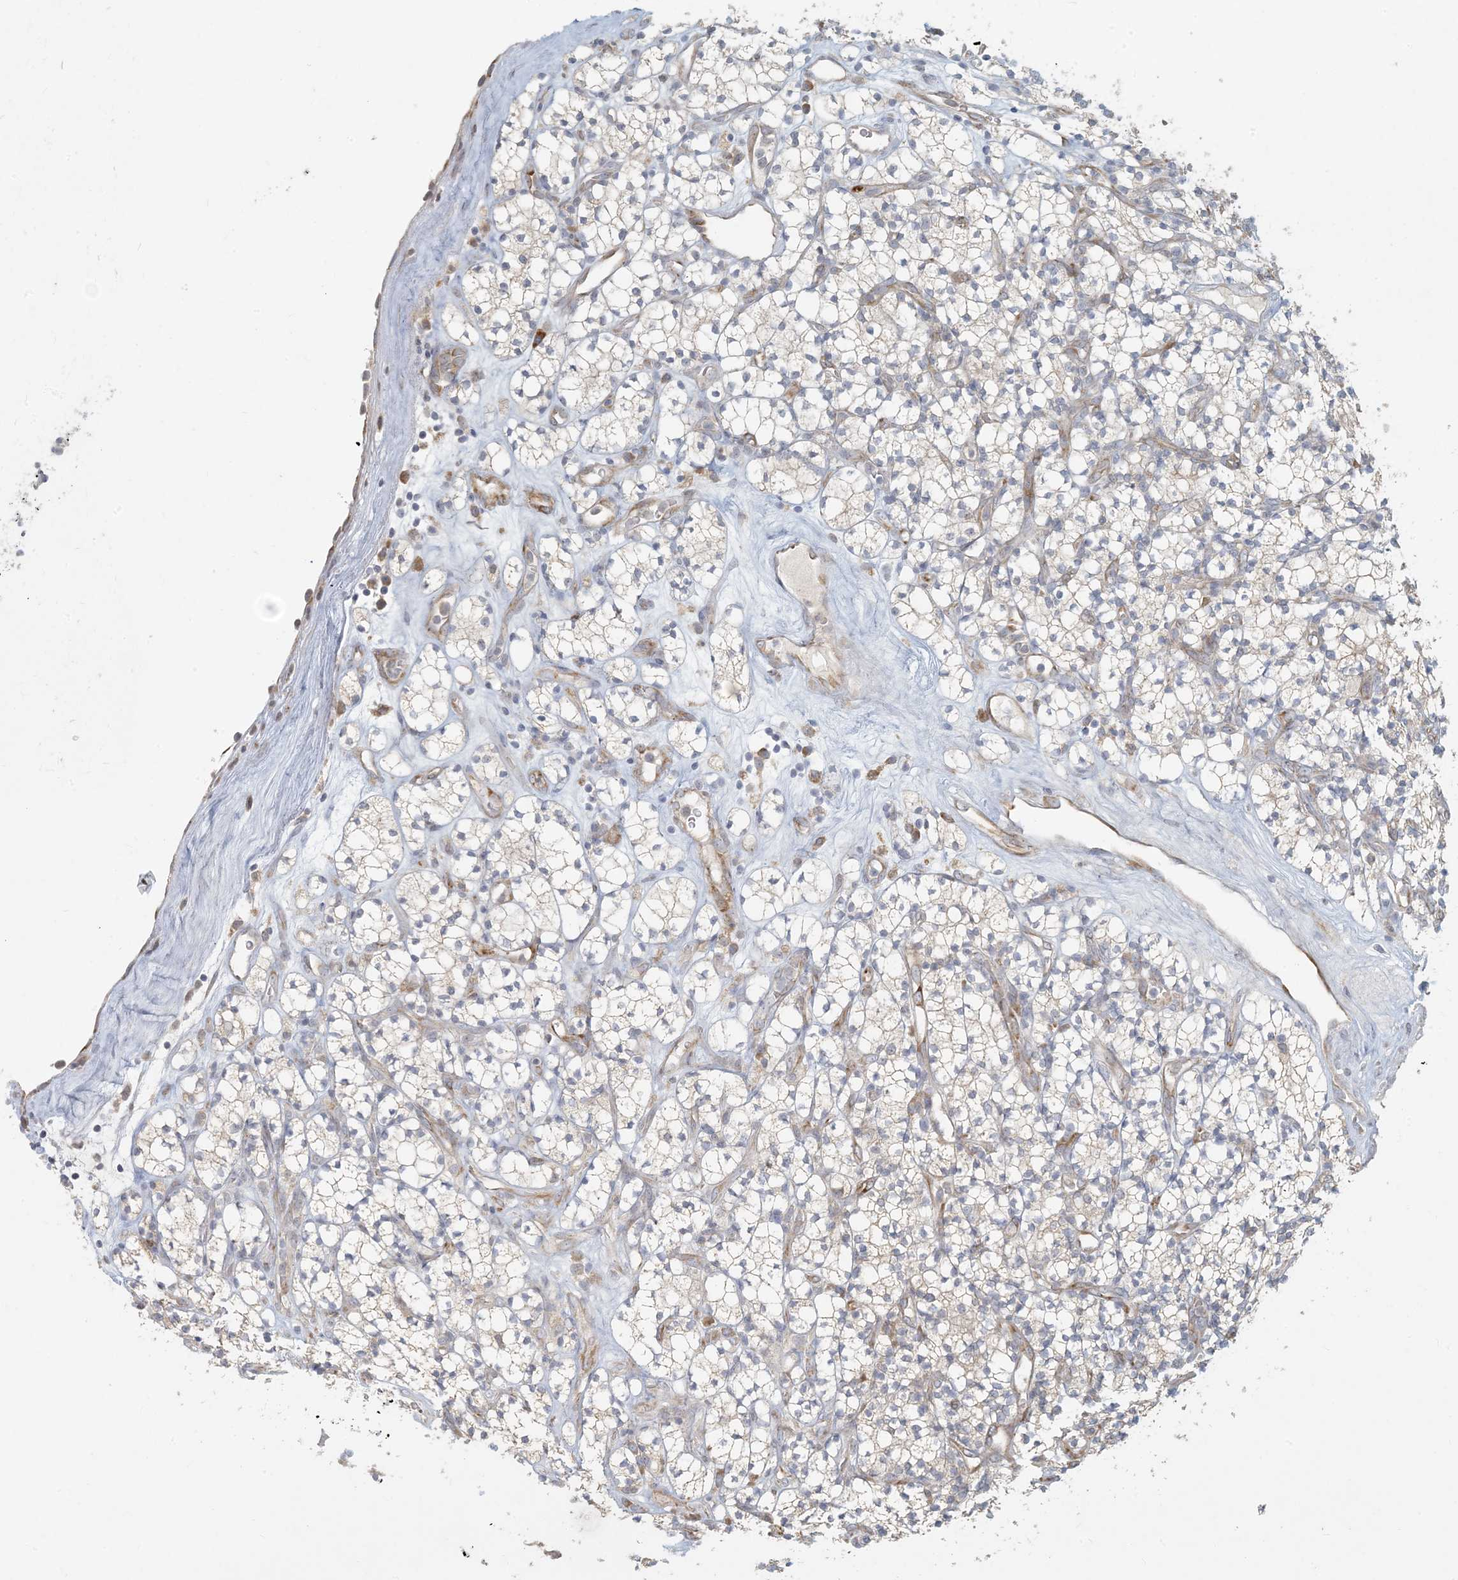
{"staining": {"intensity": "negative", "quantity": "none", "location": "none"}, "tissue": "renal cancer", "cell_type": "Tumor cells", "image_type": "cancer", "snomed": [{"axis": "morphology", "description": "Adenocarcinoma, NOS"}, {"axis": "topography", "description": "Kidney"}], "caption": "Immunohistochemical staining of human adenocarcinoma (renal) reveals no significant positivity in tumor cells.", "gene": "HACL1", "patient": {"sex": "male", "age": 77}}